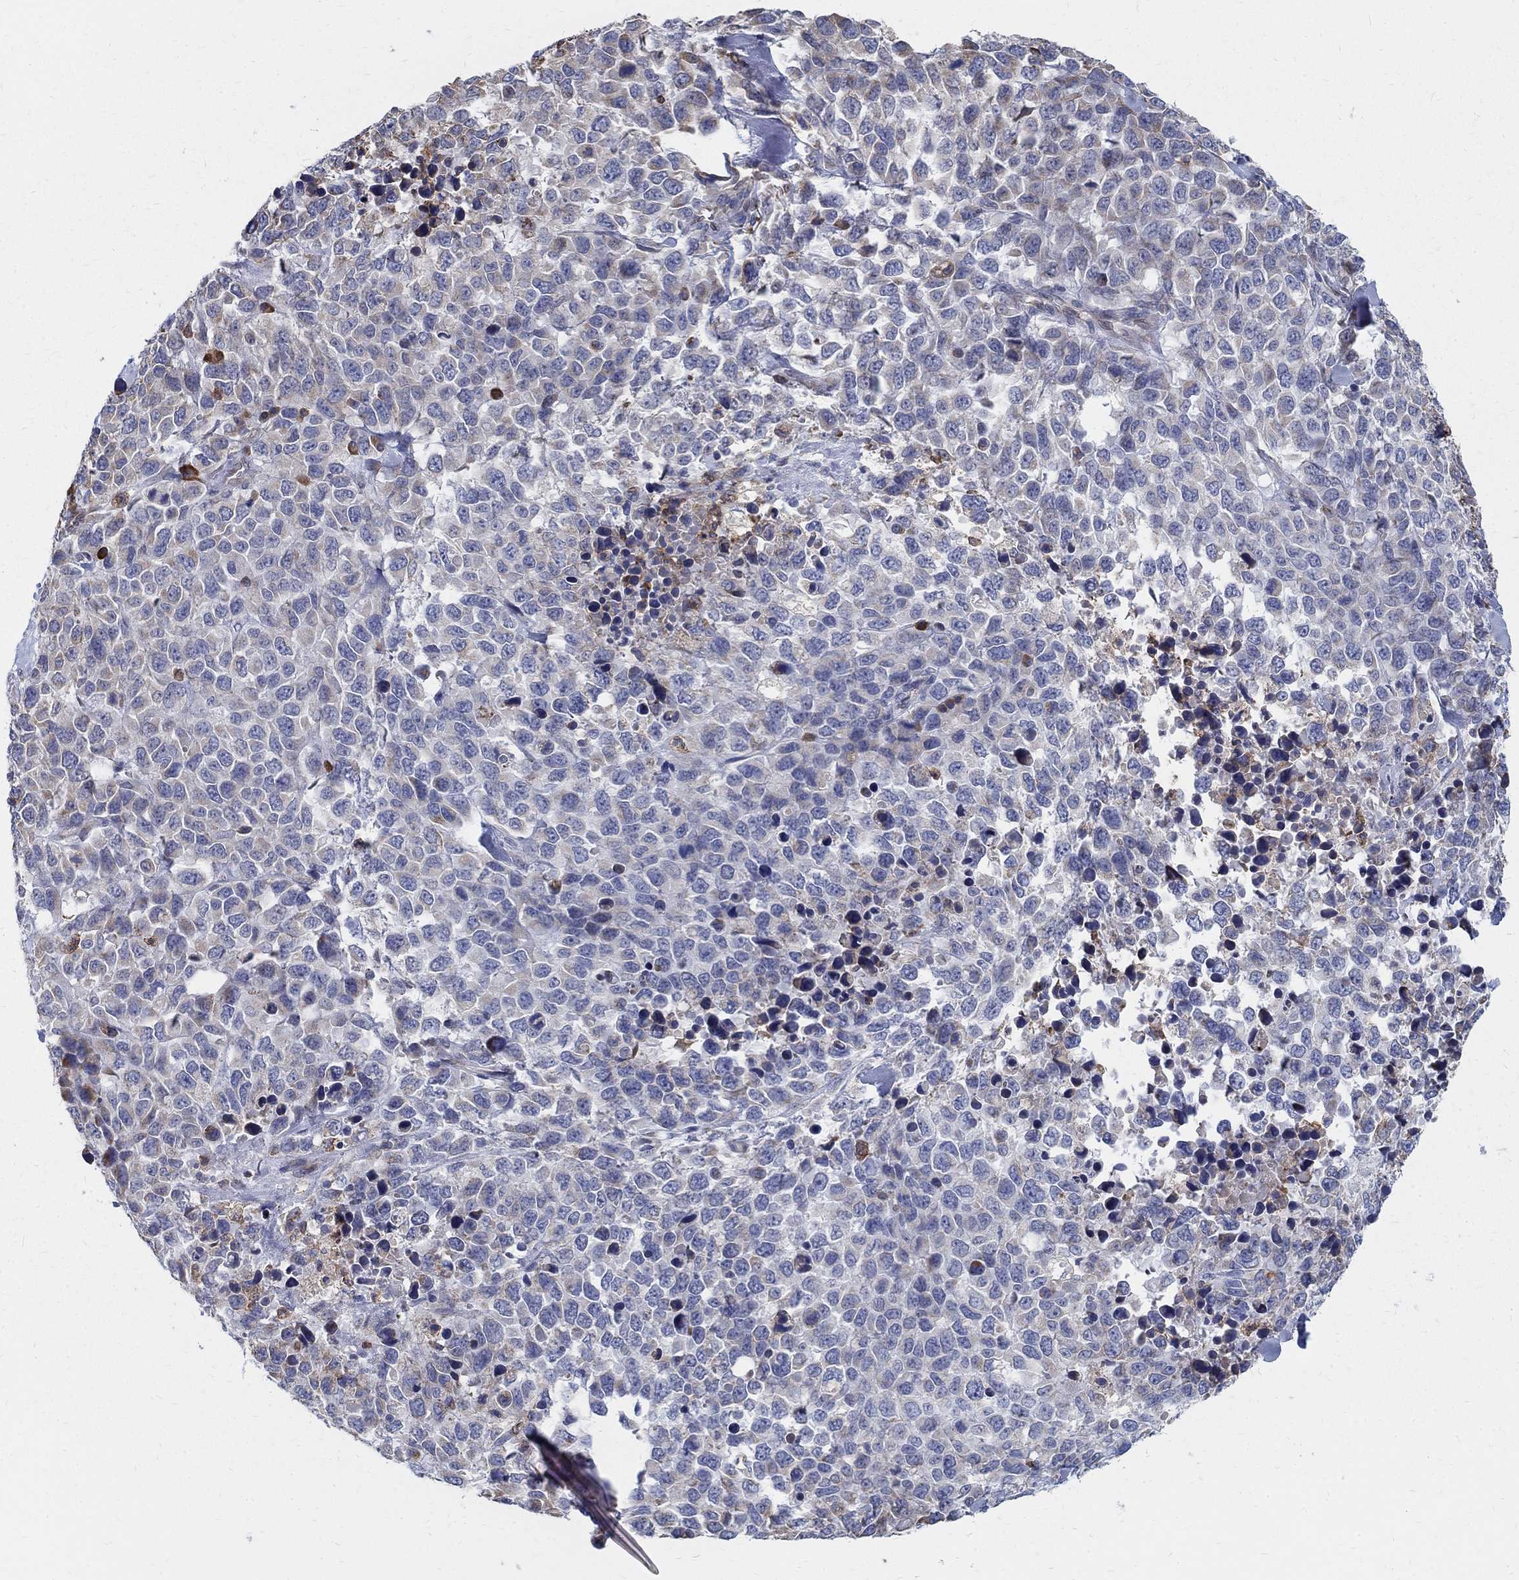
{"staining": {"intensity": "weak", "quantity": "<25%", "location": "cytoplasmic/membranous"}, "tissue": "melanoma", "cell_type": "Tumor cells", "image_type": "cancer", "snomed": [{"axis": "morphology", "description": "Malignant melanoma, Metastatic site"}, {"axis": "topography", "description": "Skin"}], "caption": "An immunohistochemistry (IHC) image of melanoma is shown. There is no staining in tumor cells of melanoma. Nuclei are stained in blue.", "gene": "AGAP2", "patient": {"sex": "male", "age": 84}}